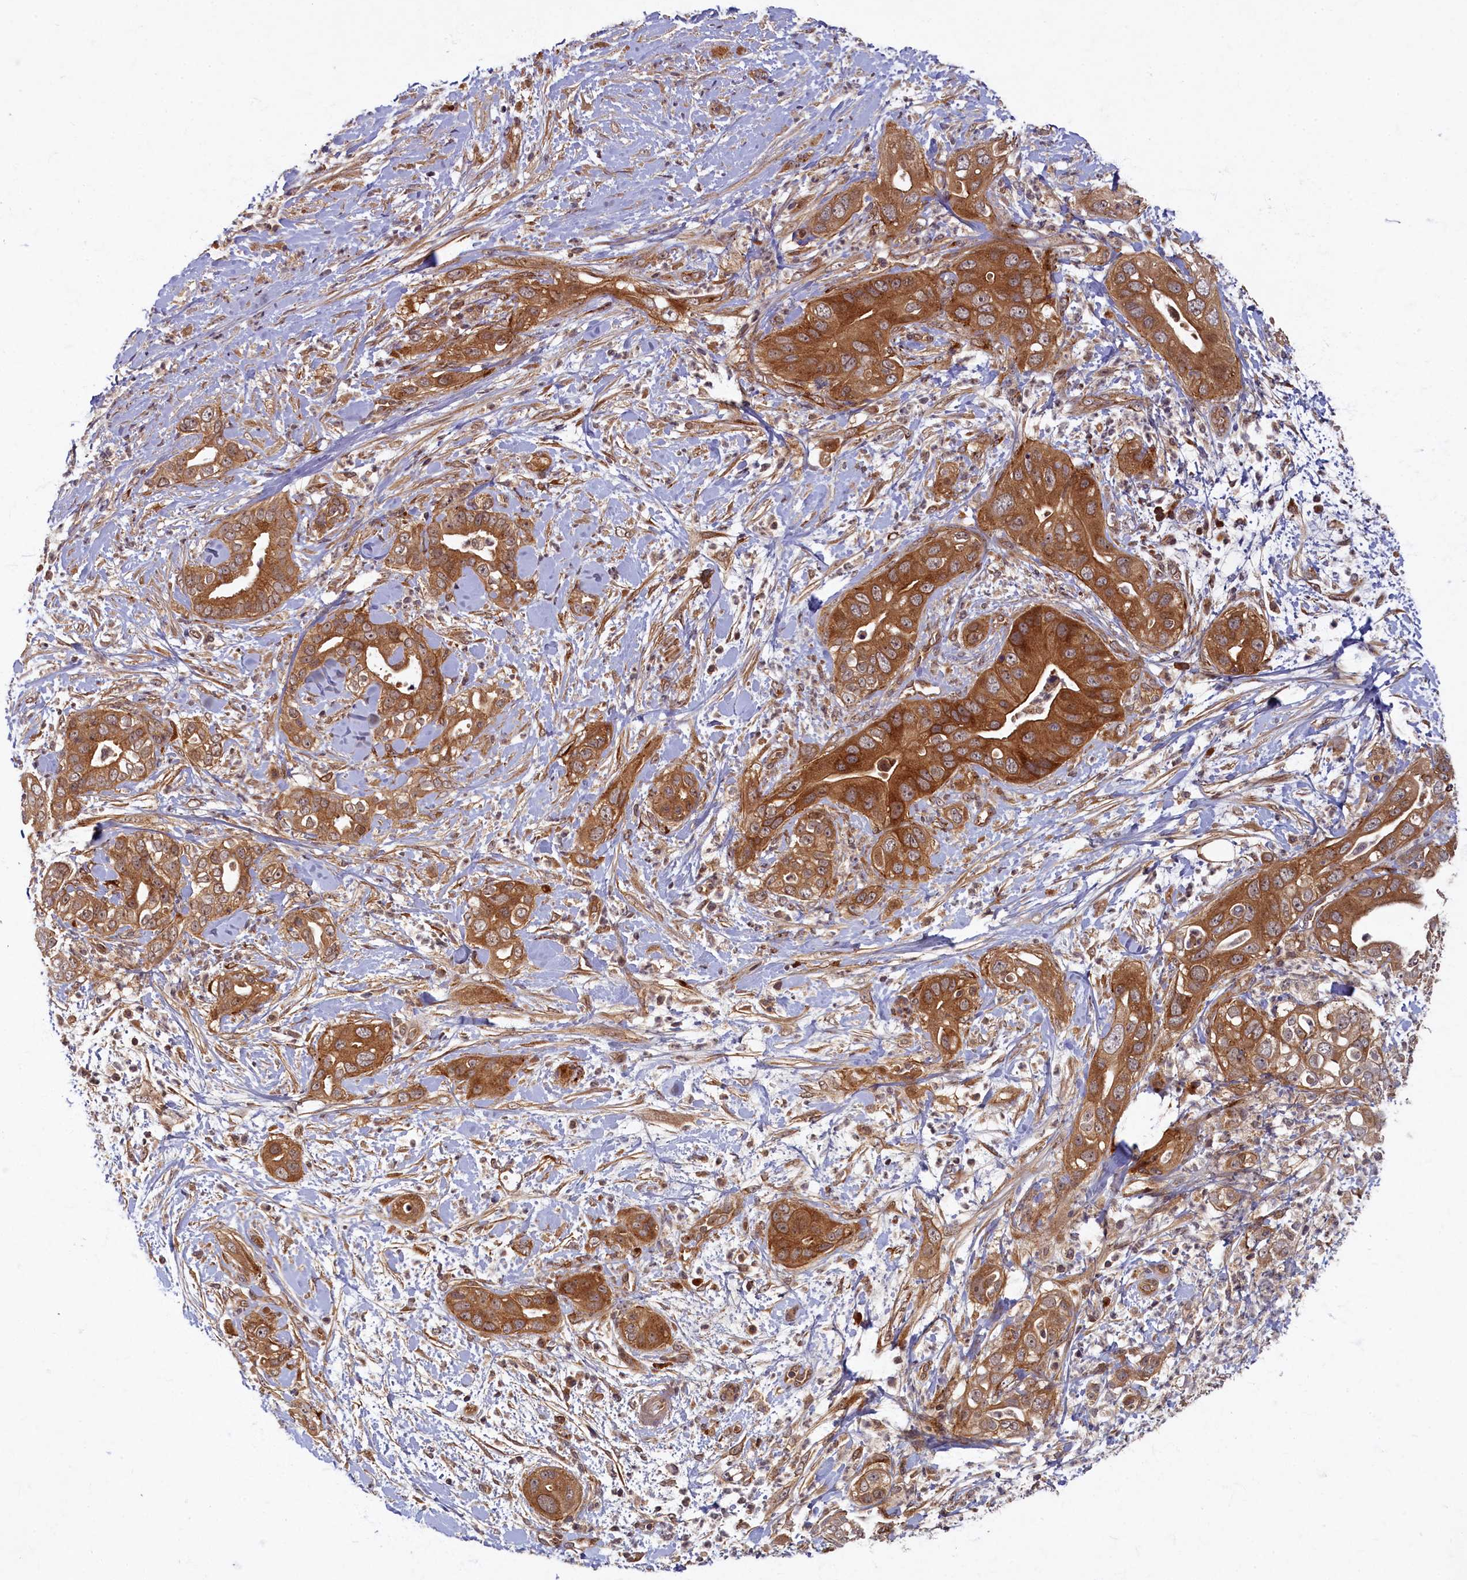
{"staining": {"intensity": "moderate", "quantity": ">75%", "location": "cytoplasmic/membranous"}, "tissue": "pancreatic cancer", "cell_type": "Tumor cells", "image_type": "cancer", "snomed": [{"axis": "morphology", "description": "Adenocarcinoma, NOS"}, {"axis": "topography", "description": "Pancreas"}], "caption": "Immunohistochemical staining of adenocarcinoma (pancreatic) shows moderate cytoplasmic/membranous protein positivity in approximately >75% of tumor cells.", "gene": "BICD1", "patient": {"sex": "female", "age": 78}}